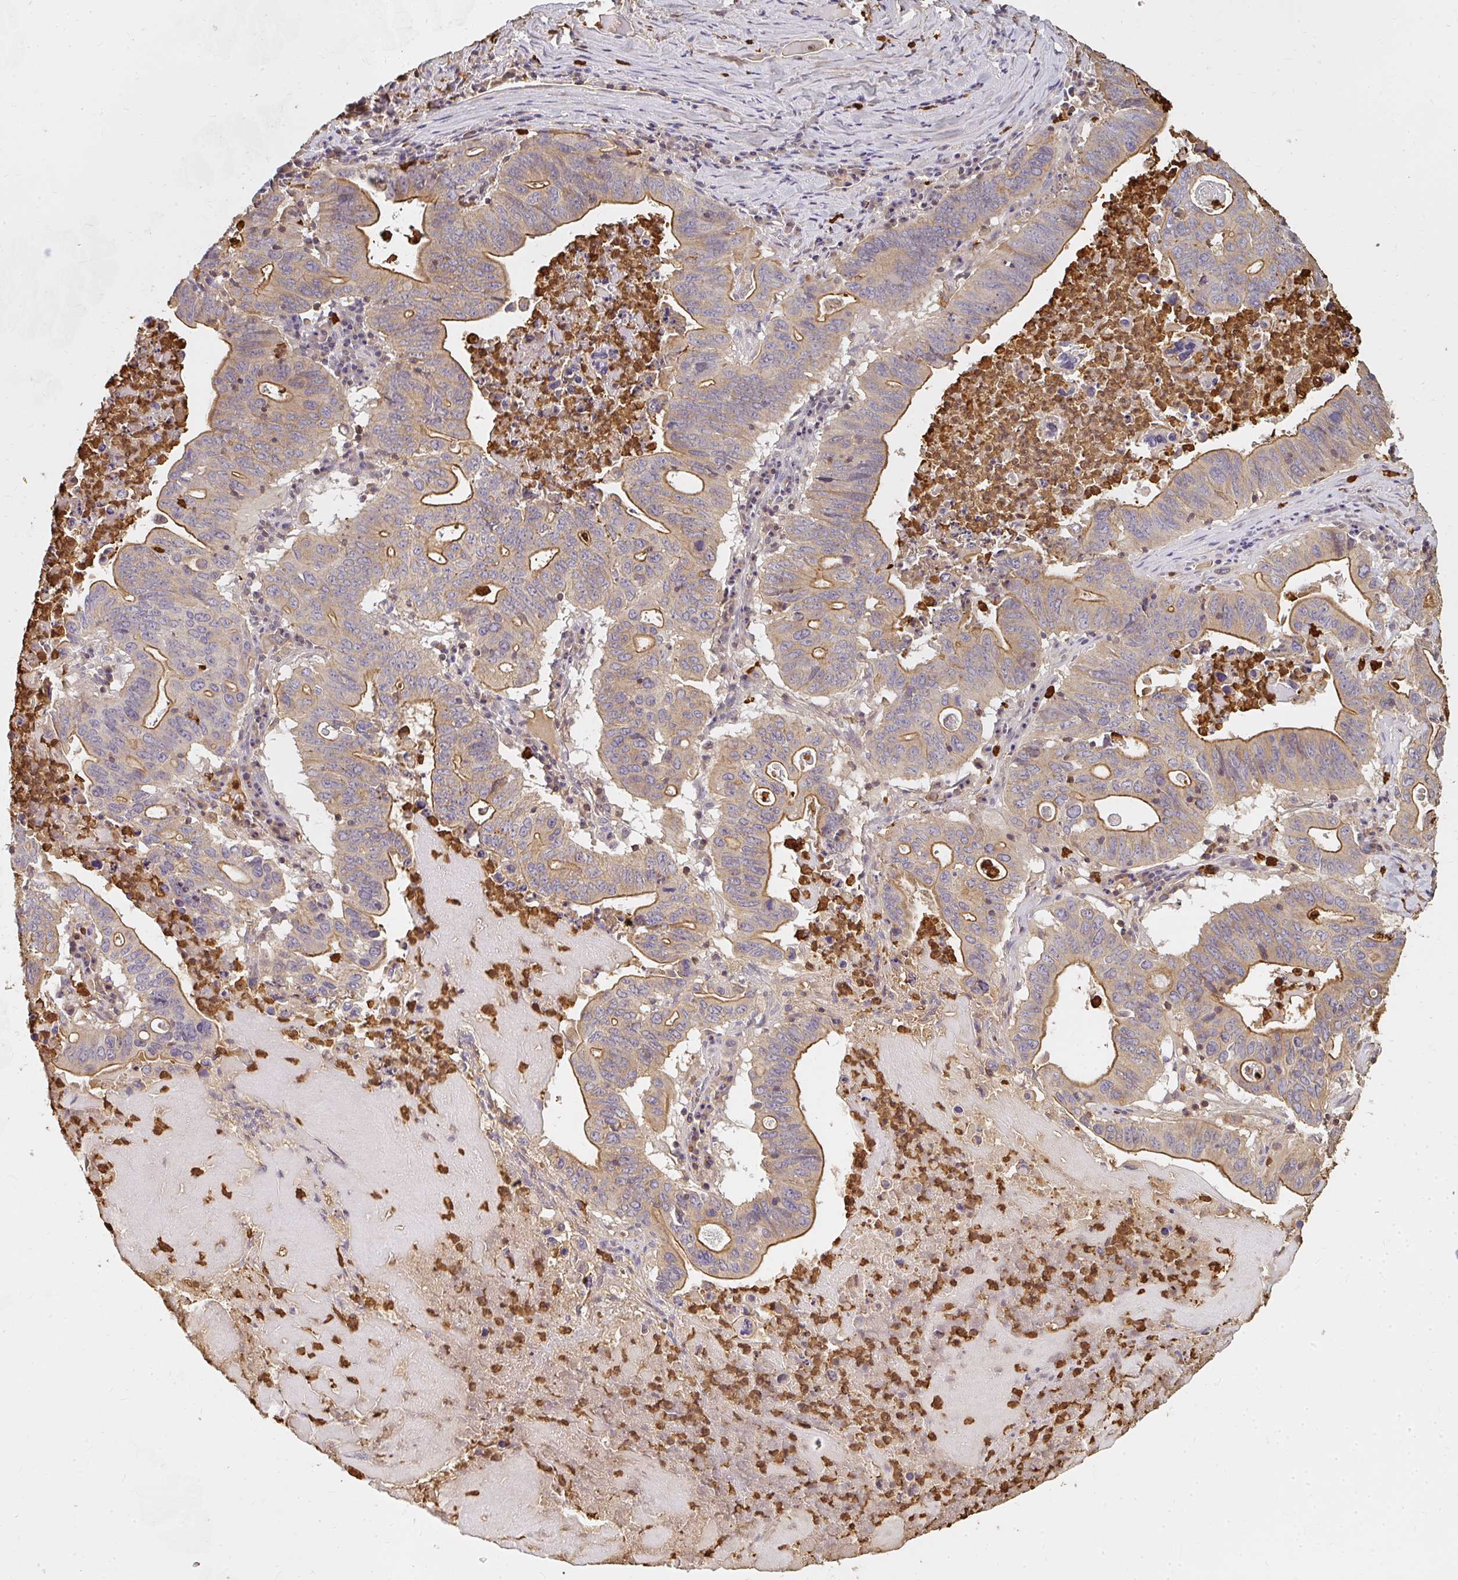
{"staining": {"intensity": "moderate", "quantity": "25%-75%", "location": "cytoplasmic/membranous"}, "tissue": "lung cancer", "cell_type": "Tumor cells", "image_type": "cancer", "snomed": [{"axis": "morphology", "description": "Adenocarcinoma, NOS"}, {"axis": "topography", "description": "Lung"}], "caption": "Lung cancer tissue displays moderate cytoplasmic/membranous staining in about 25%-75% of tumor cells", "gene": "CNTRL", "patient": {"sex": "female", "age": 60}}